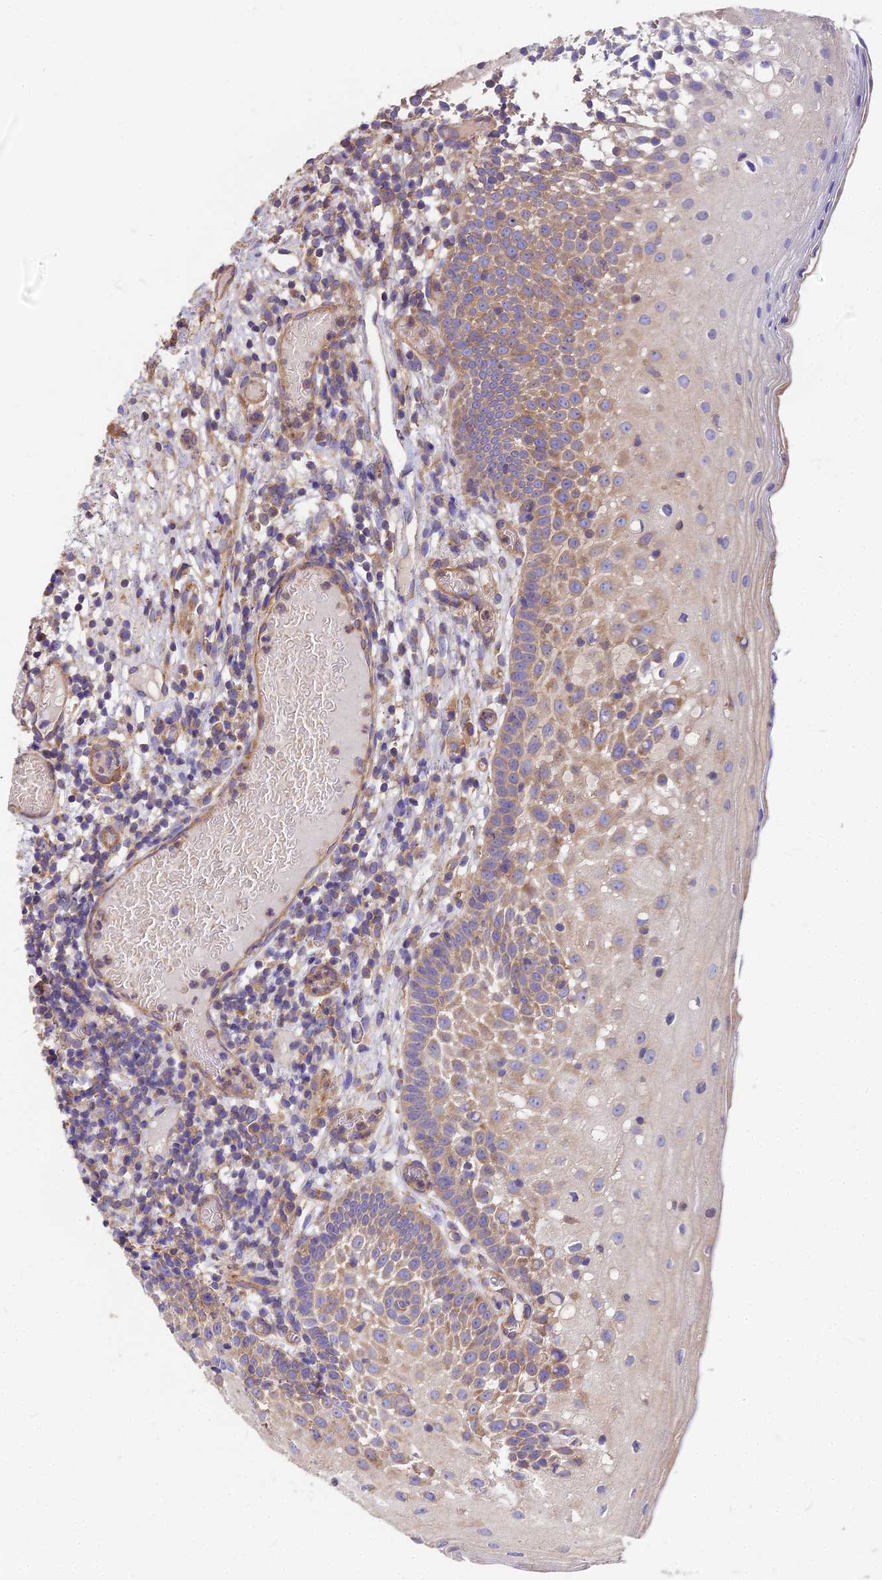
{"staining": {"intensity": "moderate", "quantity": "25%-75%", "location": "cytoplasmic/membranous"}, "tissue": "oral mucosa", "cell_type": "Squamous epithelial cells", "image_type": "normal", "snomed": [{"axis": "morphology", "description": "Normal tissue, NOS"}, {"axis": "topography", "description": "Oral tissue"}], "caption": "Unremarkable oral mucosa shows moderate cytoplasmic/membranous staining in approximately 25%-75% of squamous epithelial cells.", "gene": "DCTN3", "patient": {"sex": "female", "age": 69}}